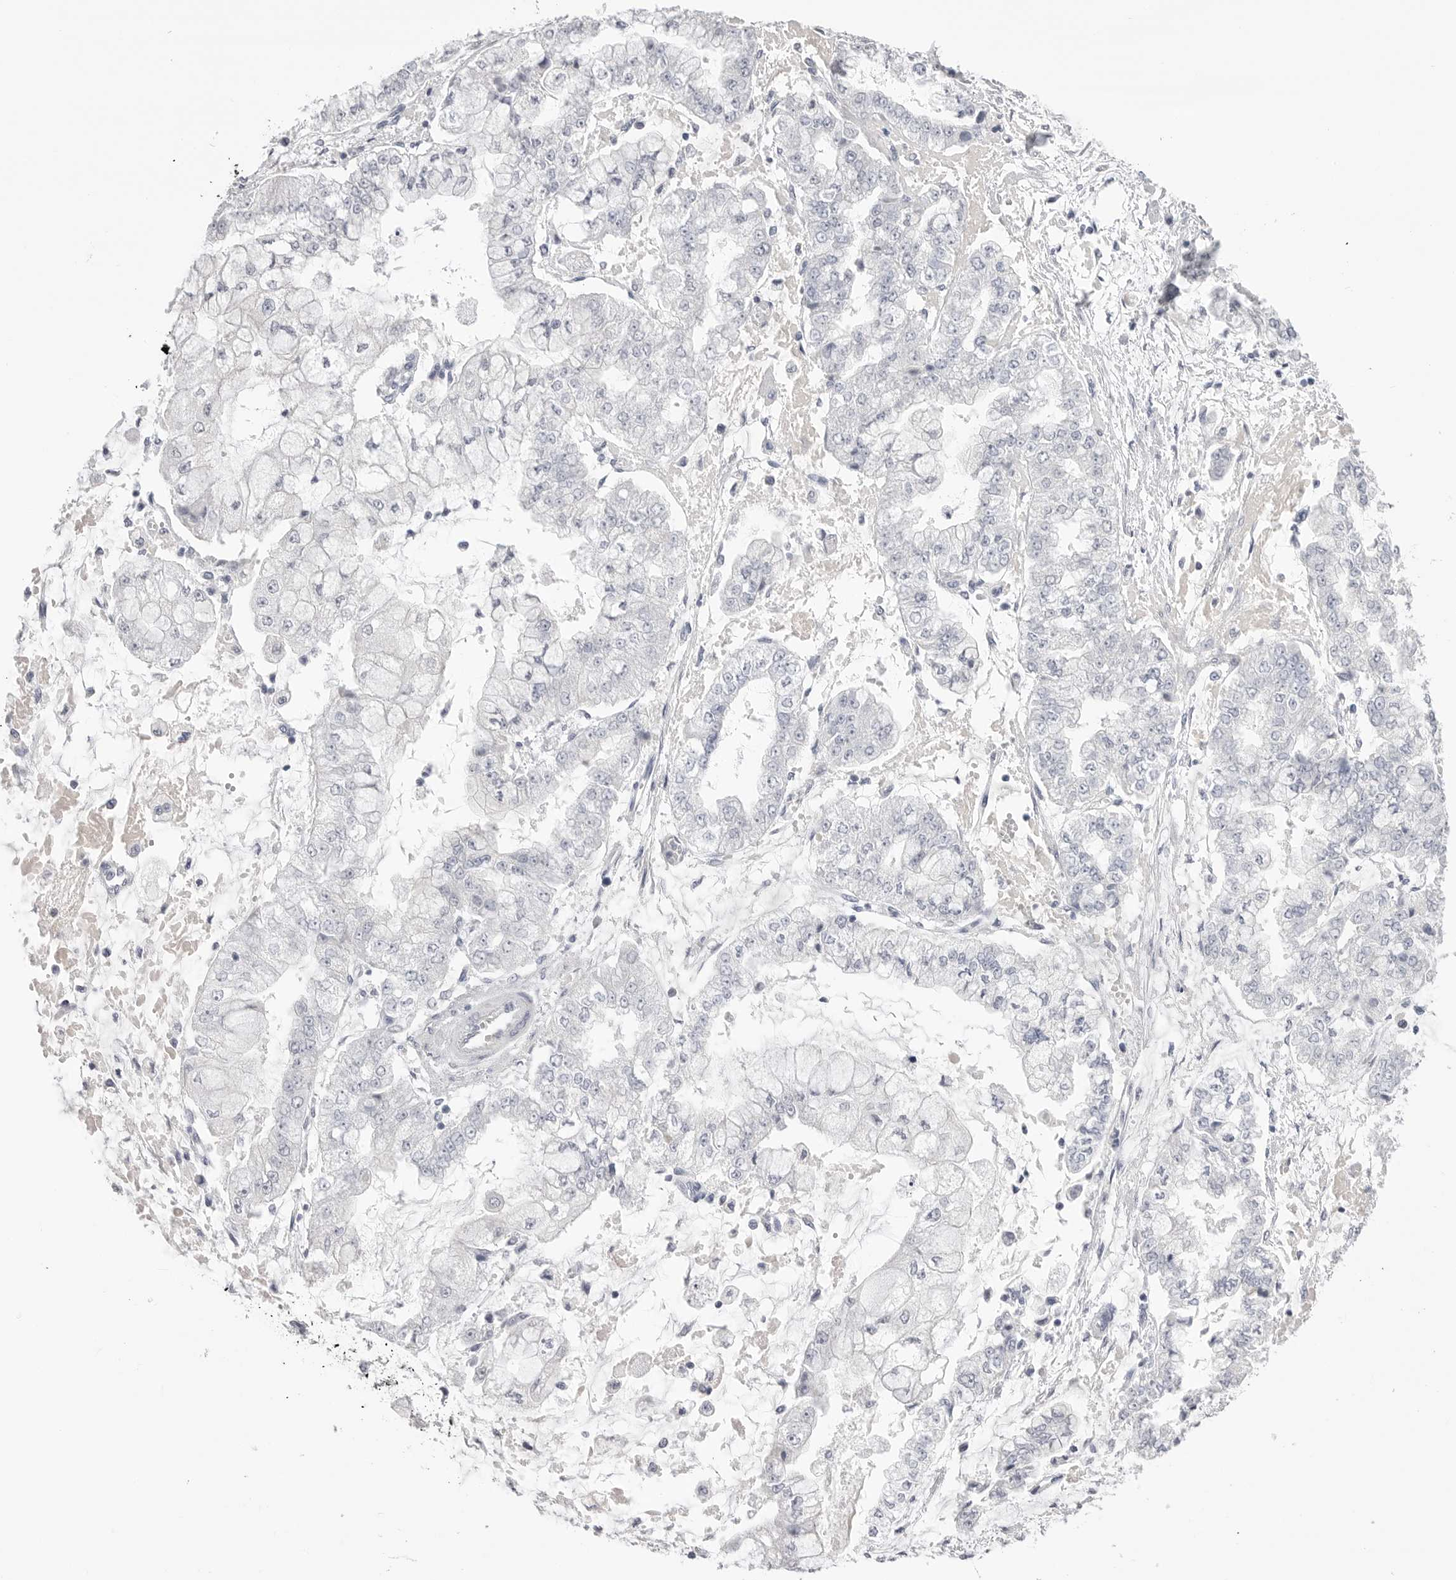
{"staining": {"intensity": "negative", "quantity": "none", "location": "none"}, "tissue": "stomach cancer", "cell_type": "Tumor cells", "image_type": "cancer", "snomed": [{"axis": "morphology", "description": "Adenocarcinoma, NOS"}, {"axis": "topography", "description": "Stomach"}], "caption": "Immunohistochemical staining of human adenocarcinoma (stomach) shows no significant positivity in tumor cells.", "gene": "CPB1", "patient": {"sex": "male", "age": 76}}